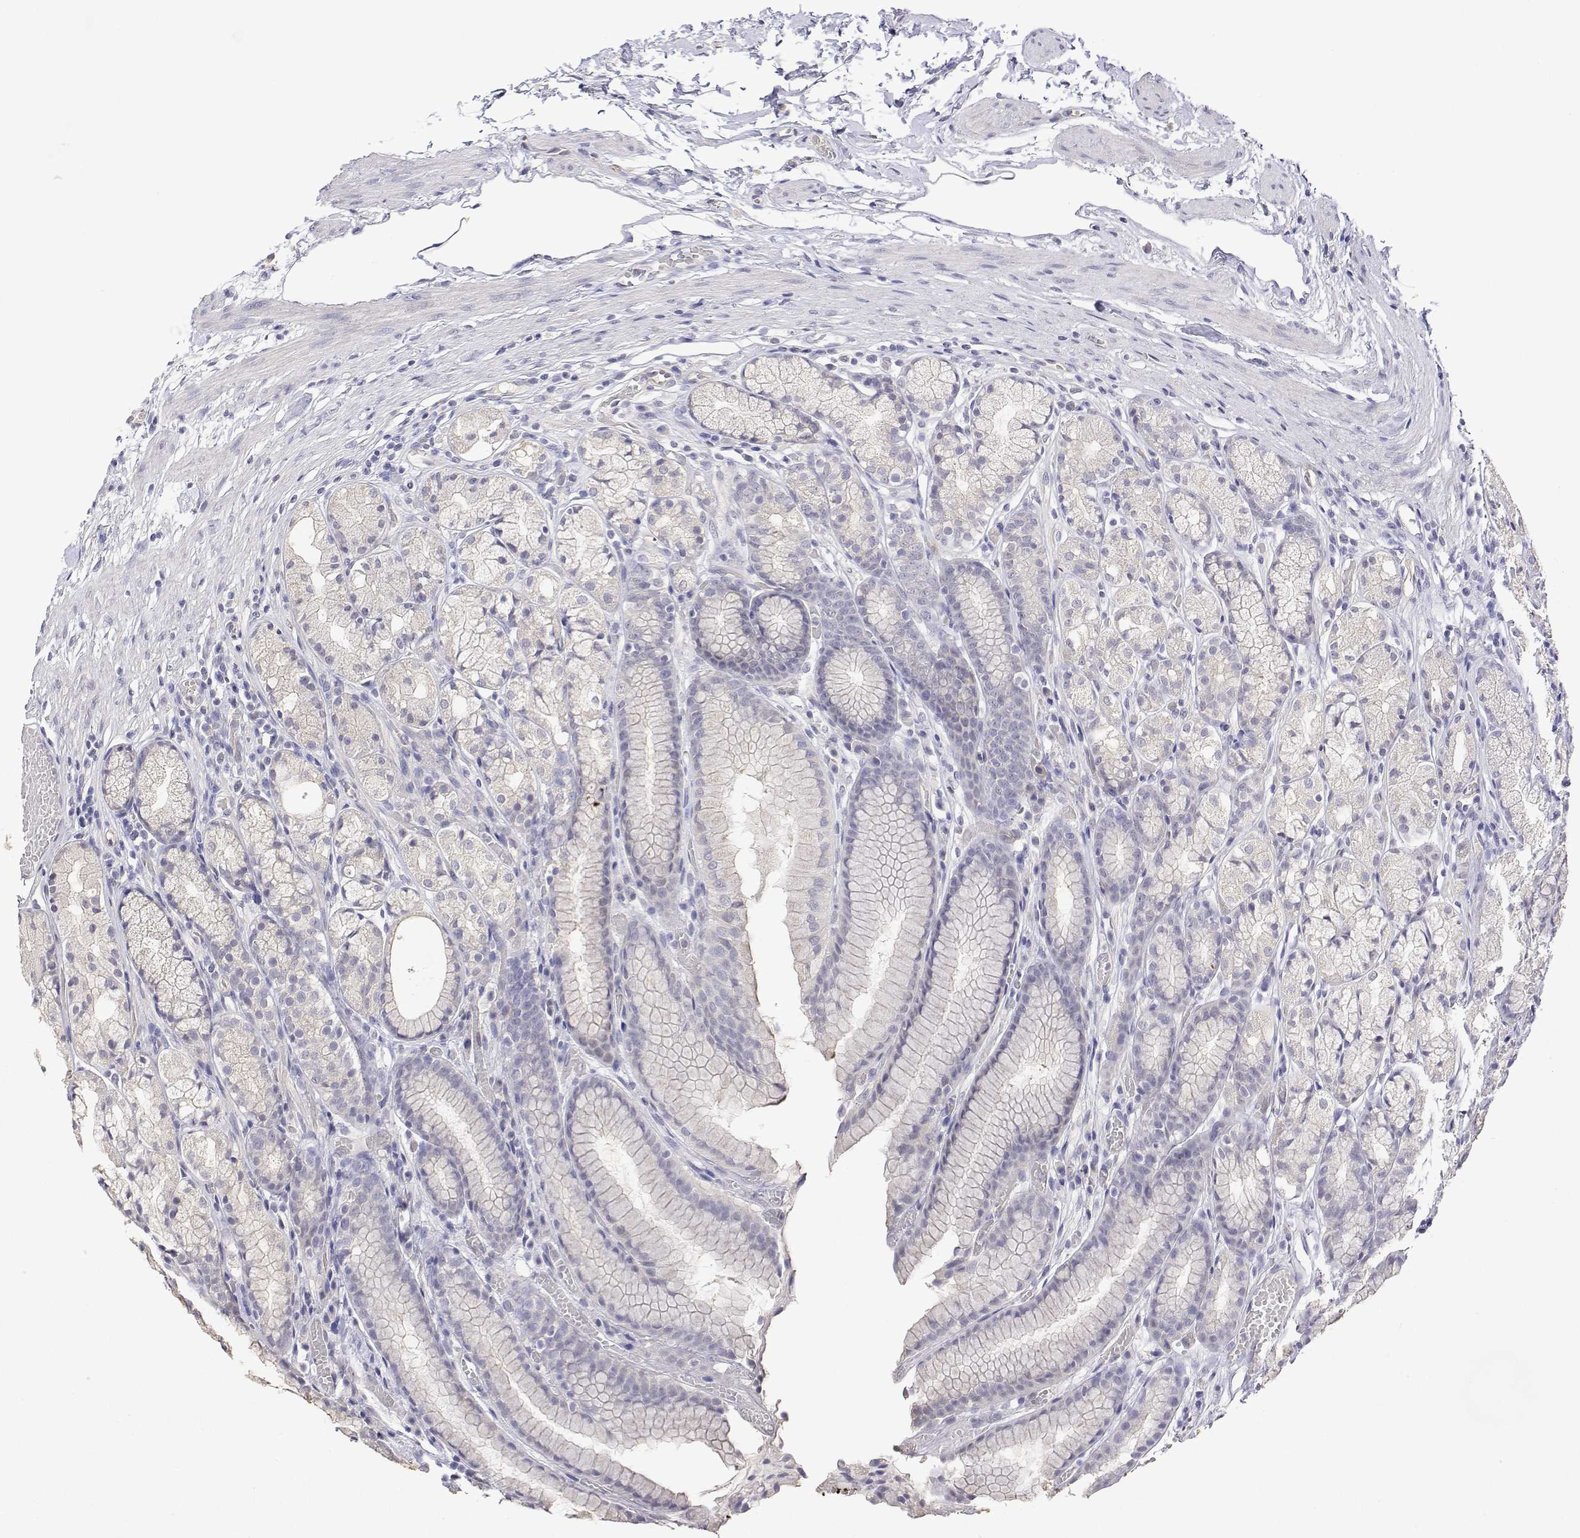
{"staining": {"intensity": "negative", "quantity": "none", "location": "none"}, "tissue": "stomach", "cell_type": "Glandular cells", "image_type": "normal", "snomed": [{"axis": "morphology", "description": "Normal tissue, NOS"}, {"axis": "topography", "description": "Stomach"}], "caption": "Photomicrograph shows no protein positivity in glandular cells of normal stomach.", "gene": "PLCB1", "patient": {"sex": "male", "age": 70}}